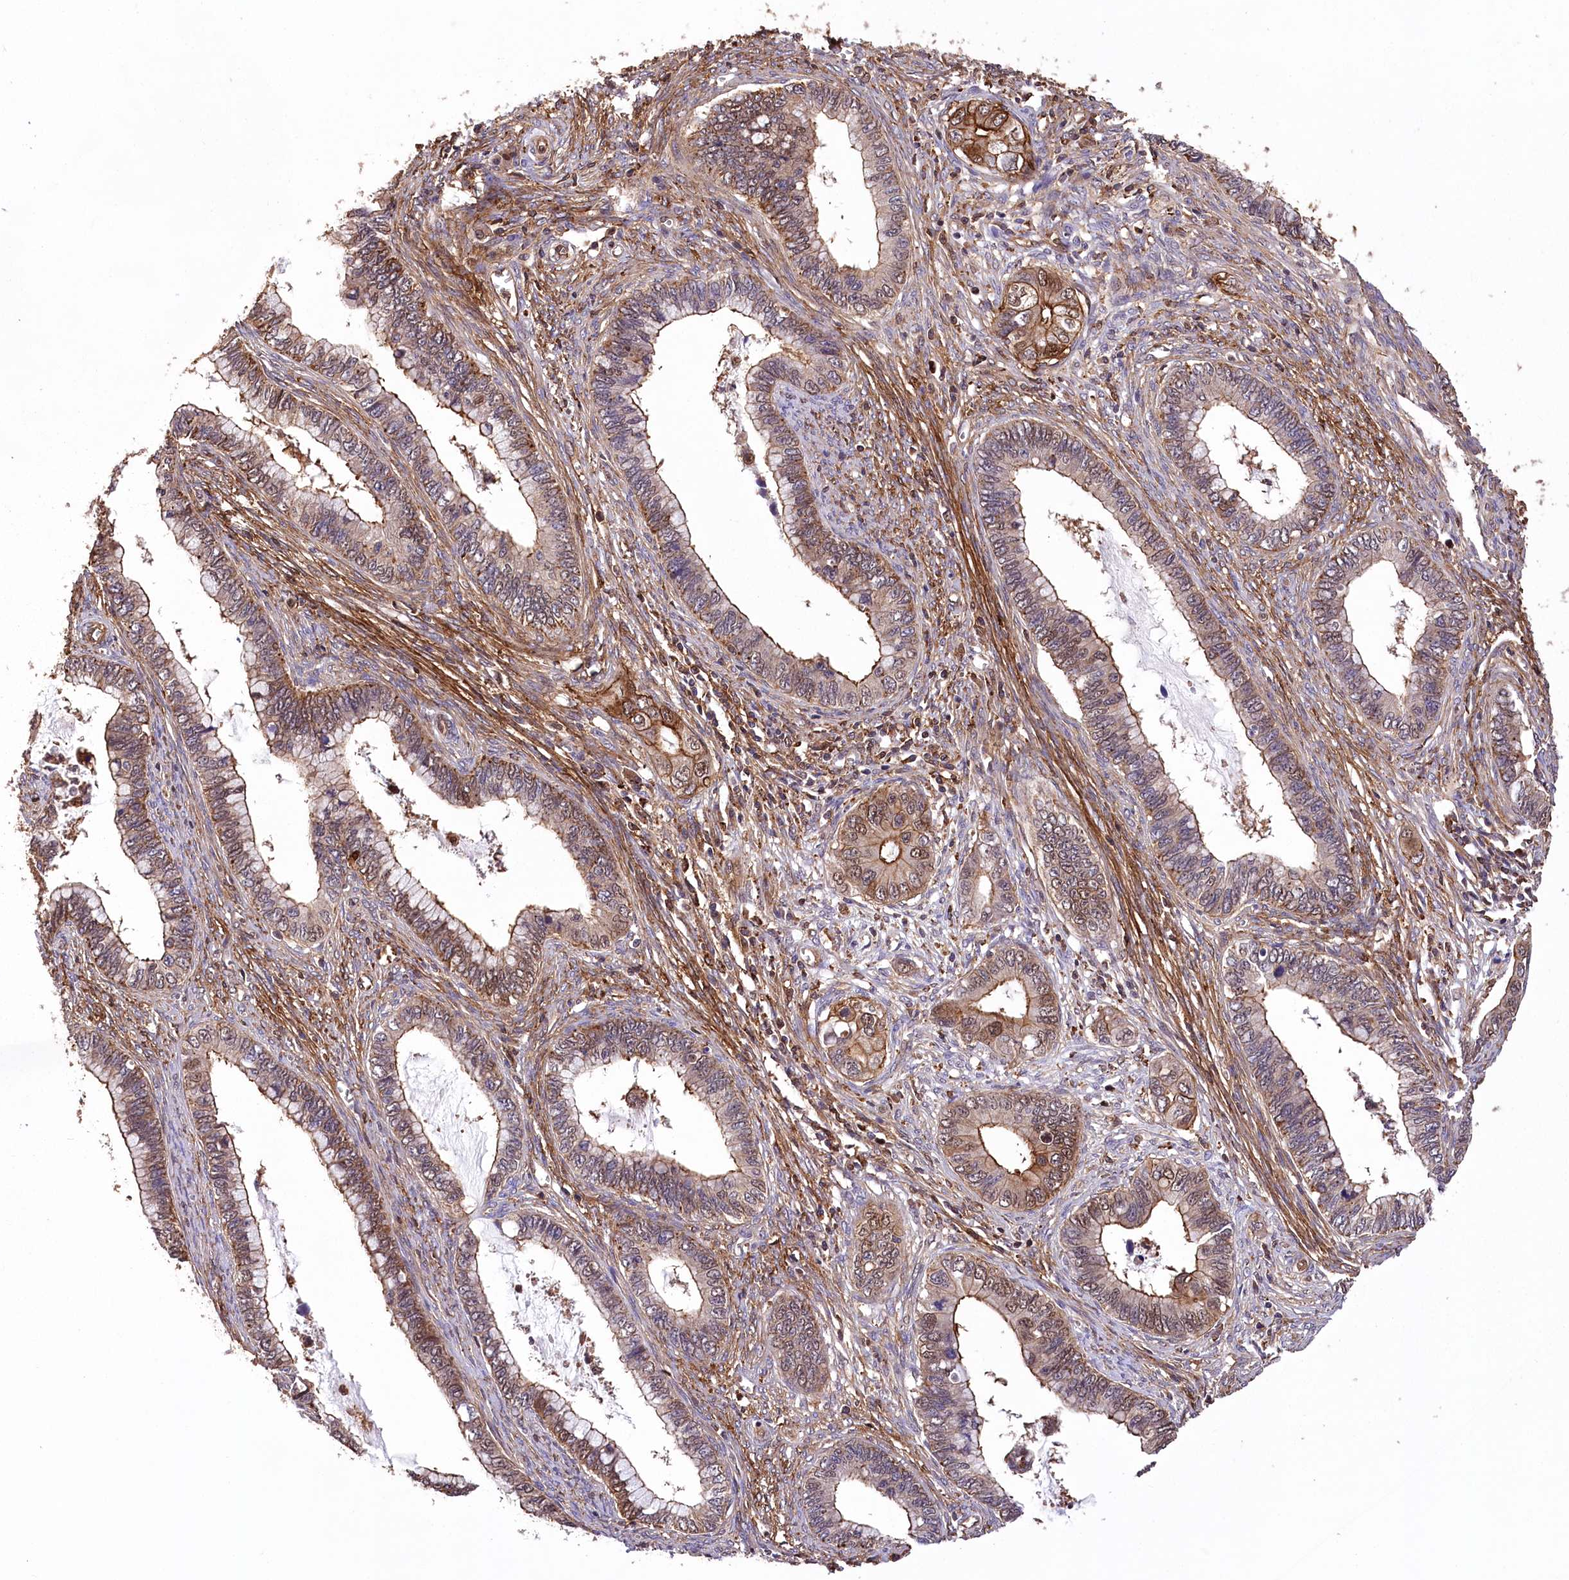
{"staining": {"intensity": "moderate", "quantity": ">75%", "location": "cytoplasmic/membranous"}, "tissue": "cervical cancer", "cell_type": "Tumor cells", "image_type": "cancer", "snomed": [{"axis": "morphology", "description": "Adenocarcinoma, NOS"}, {"axis": "topography", "description": "Cervix"}], "caption": "A high-resolution micrograph shows immunohistochemistry staining of cervical cancer, which reveals moderate cytoplasmic/membranous expression in about >75% of tumor cells. The staining was performed using DAB, with brown indicating positive protein expression. Nuclei are stained blue with hematoxylin.", "gene": "DPP3", "patient": {"sex": "female", "age": 44}}